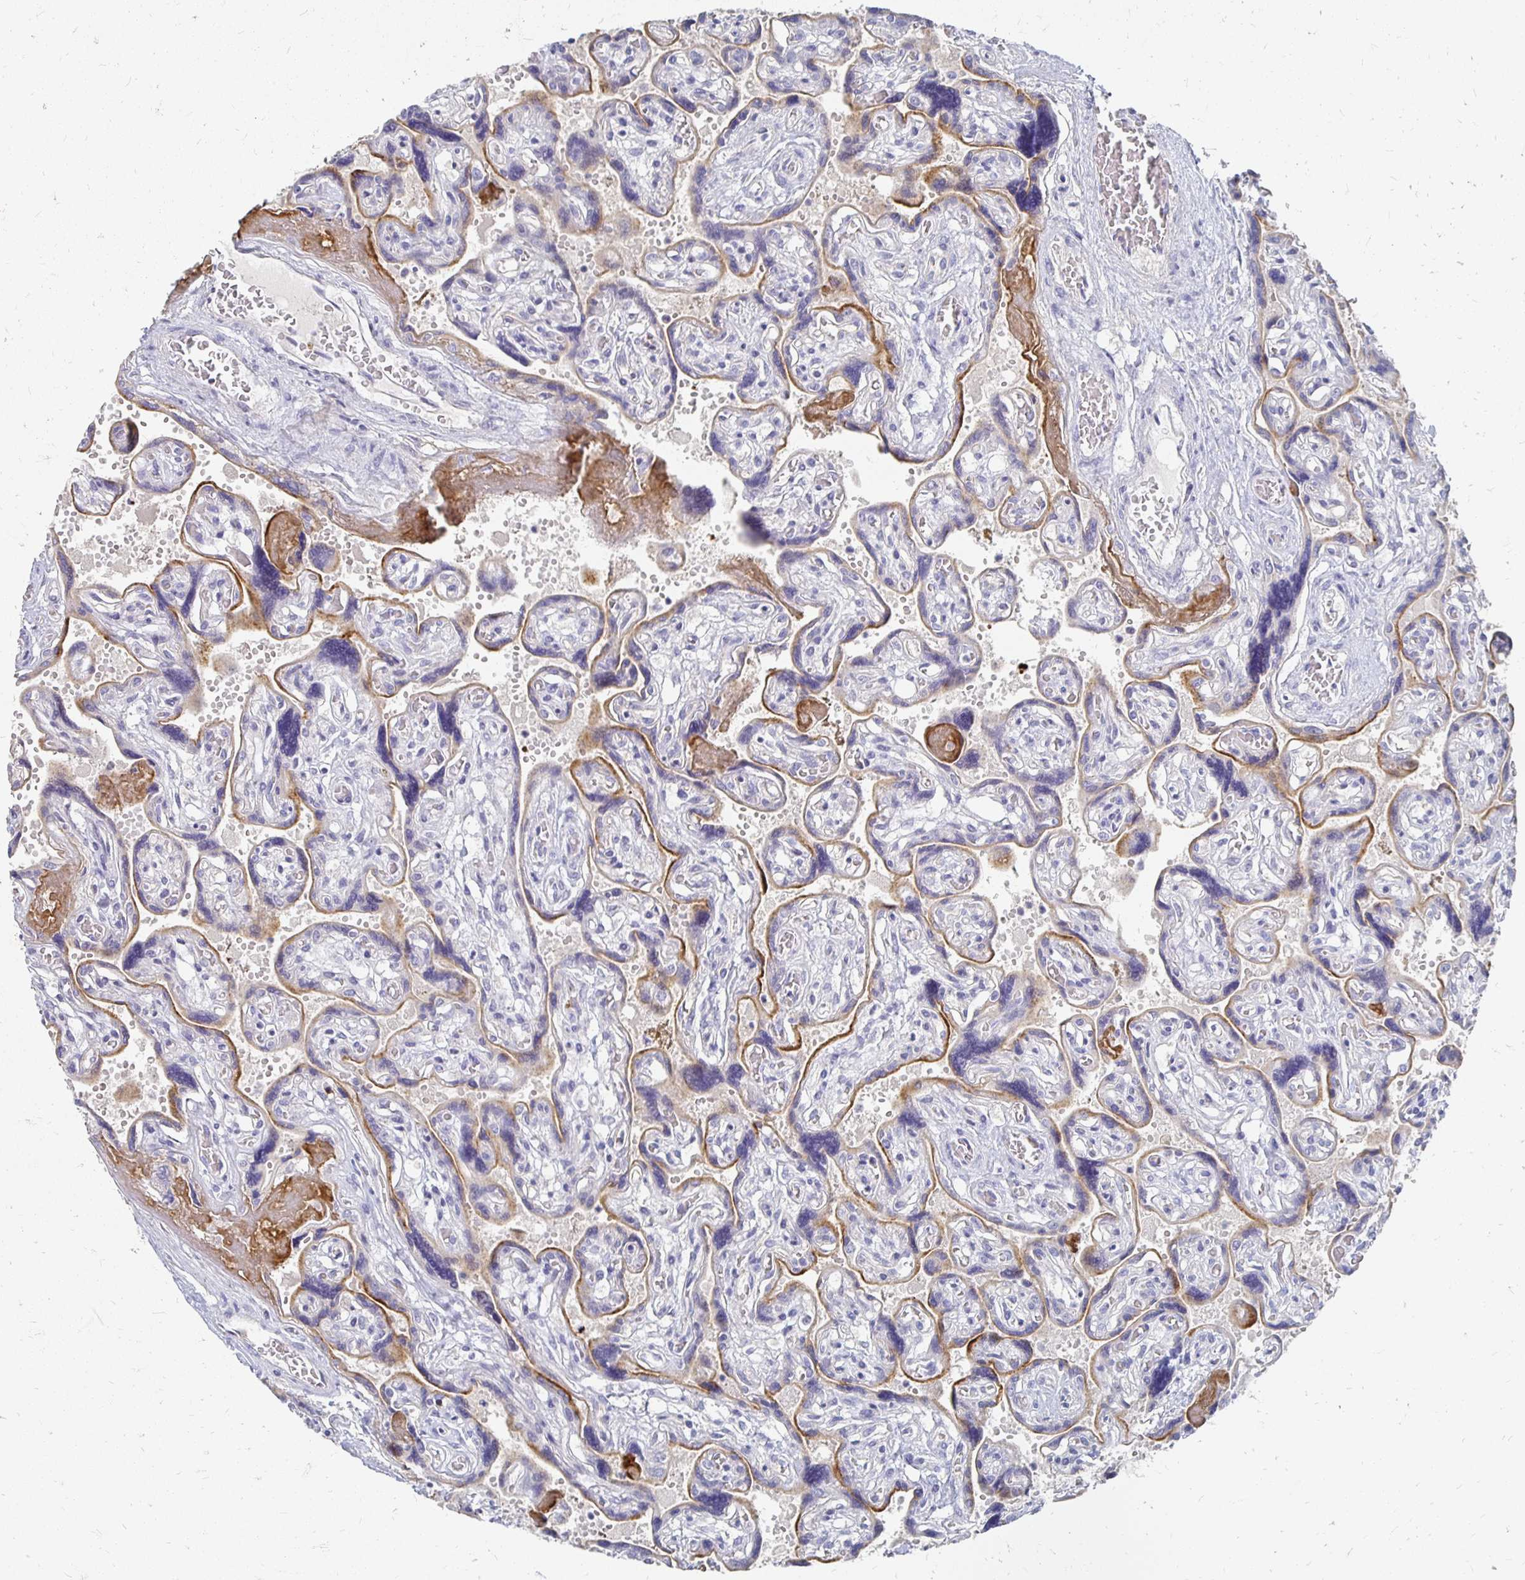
{"staining": {"intensity": "negative", "quantity": "none", "location": "none"}, "tissue": "placenta", "cell_type": "Decidual cells", "image_type": "normal", "snomed": [{"axis": "morphology", "description": "Normal tissue, NOS"}, {"axis": "topography", "description": "Placenta"}], "caption": "DAB (3,3'-diaminobenzidine) immunohistochemical staining of normal placenta reveals no significant positivity in decidual cells. (DAB (3,3'-diaminobenzidine) IHC with hematoxylin counter stain).", "gene": "FKRP", "patient": {"sex": "female", "age": 32}}